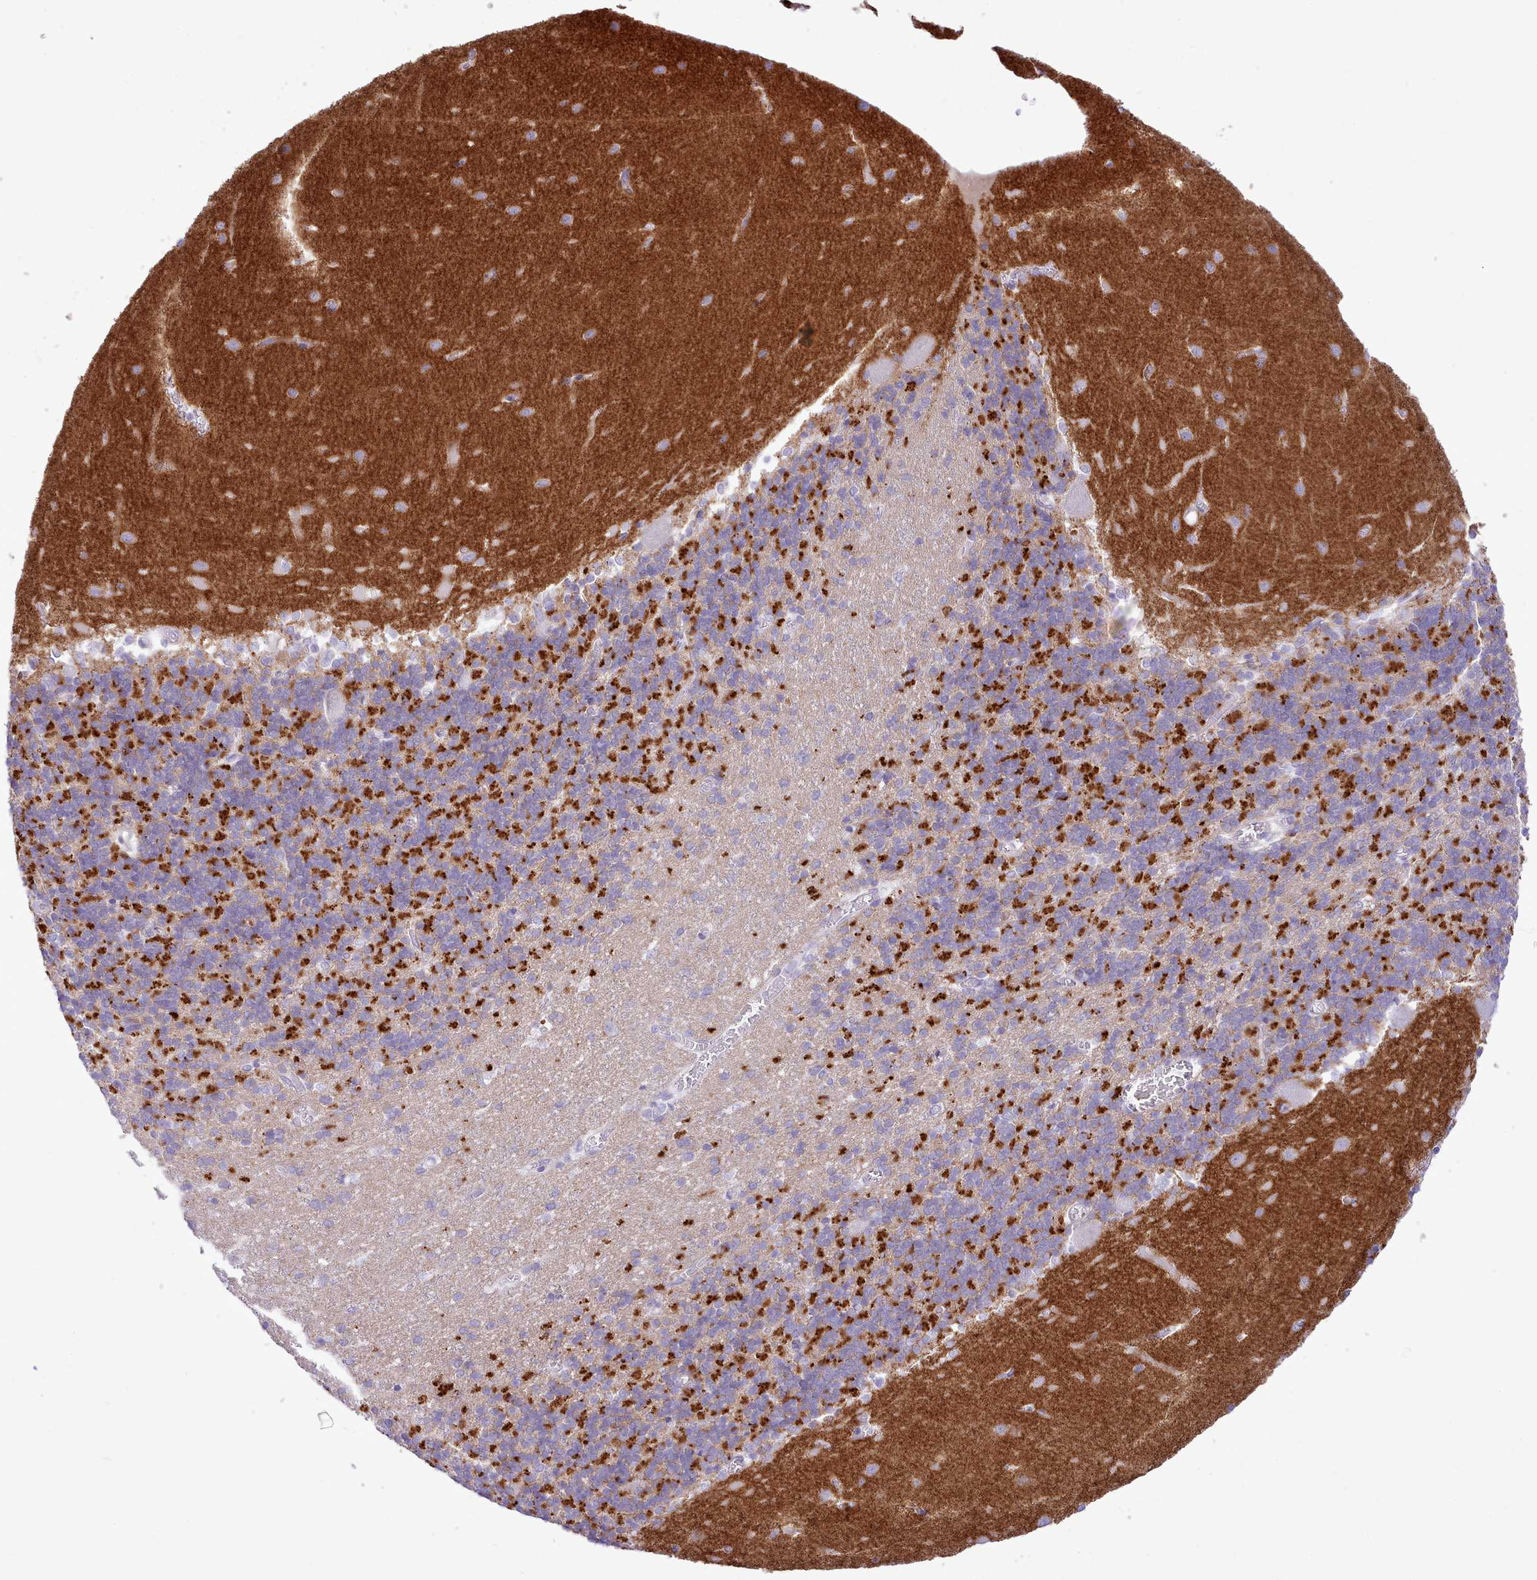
{"staining": {"intensity": "negative", "quantity": "none", "location": "none"}, "tissue": "cerebellum", "cell_type": "Cells in granular layer", "image_type": "normal", "snomed": [{"axis": "morphology", "description": "Normal tissue, NOS"}, {"axis": "topography", "description": "Cerebellum"}], "caption": "High power microscopy micrograph of an IHC image of unremarkable cerebellum, revealing no significant positivity in cells in granular layer. (DAB immunohistochemistry with hematoxylin counter stain).", "gene": "MDFI", "patient": {"sex": "male", "age": 37}}